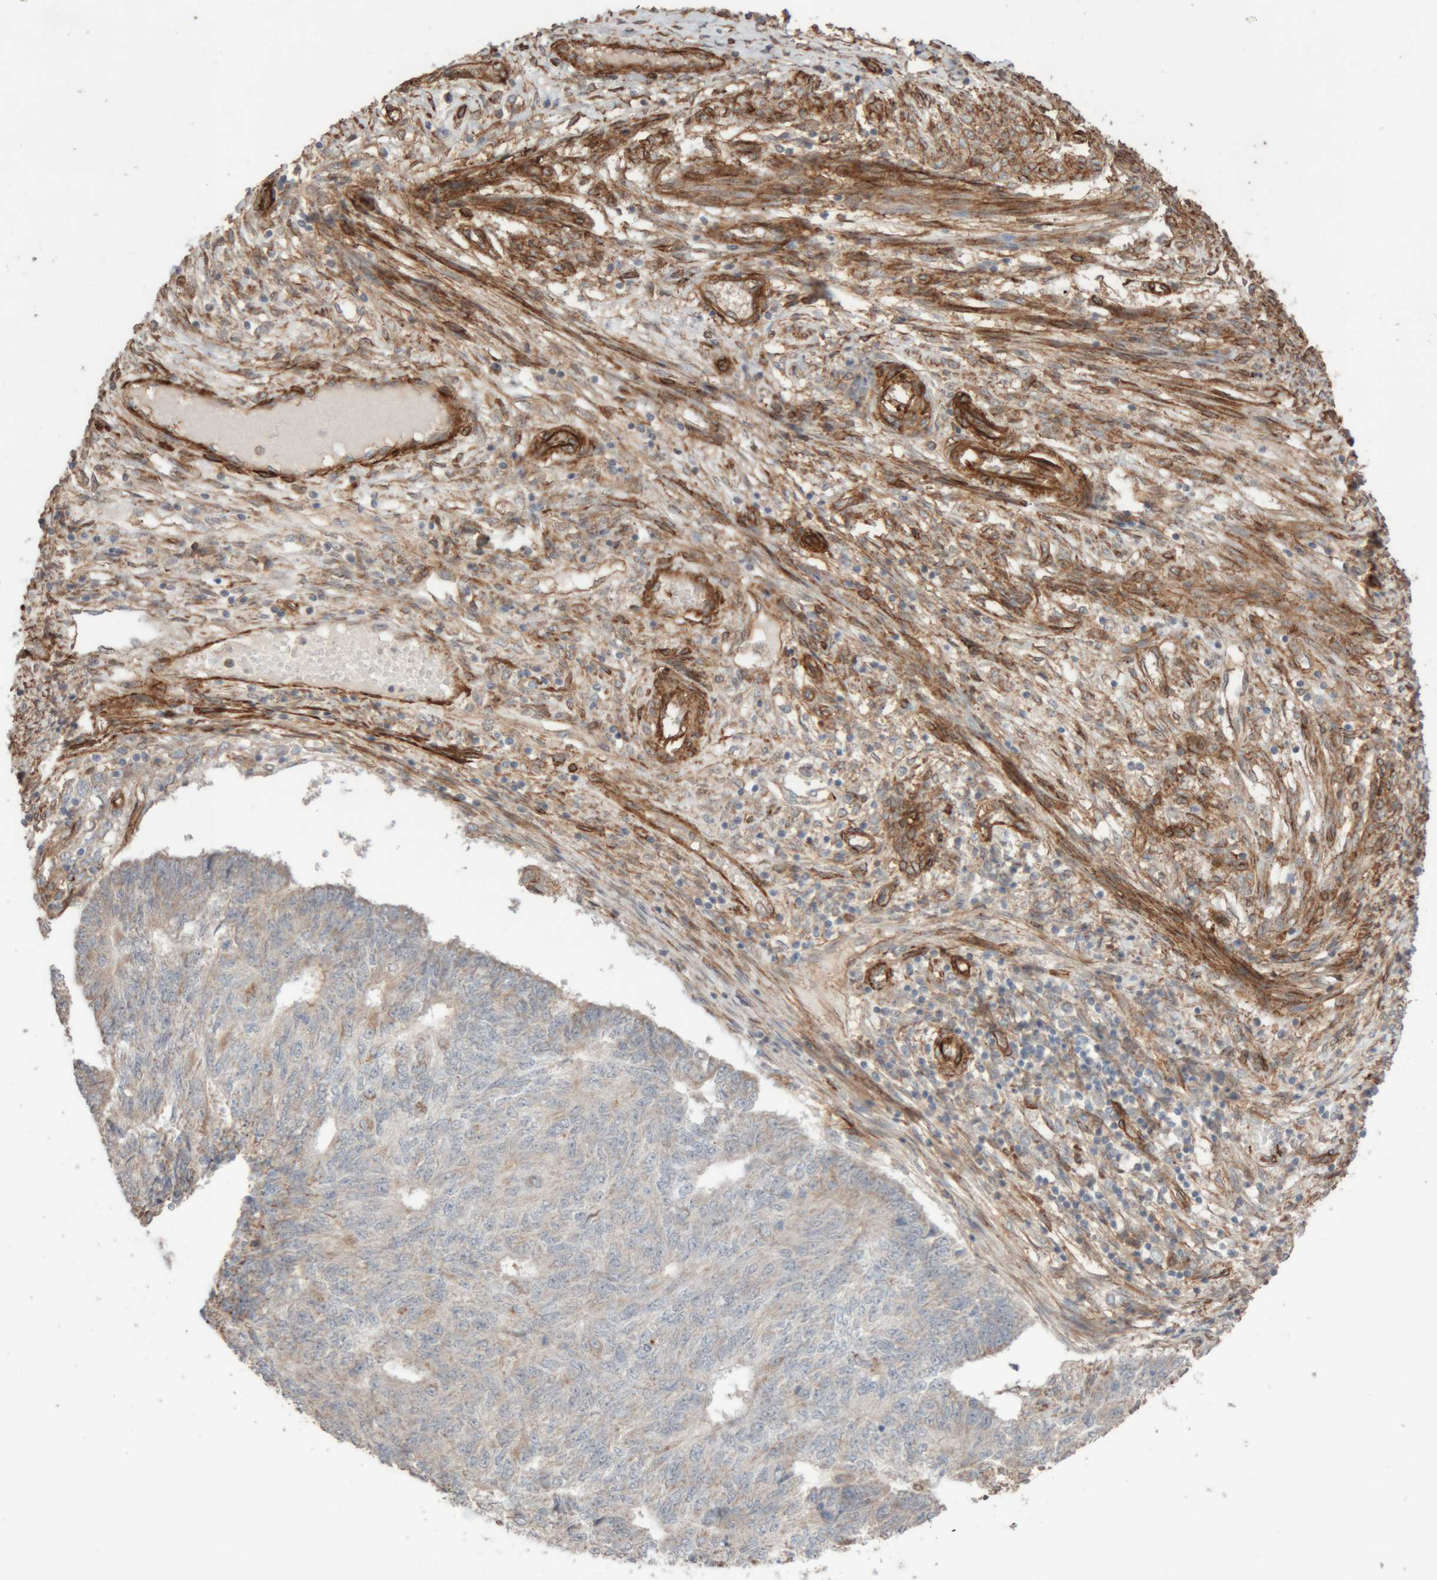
{"staining": {"intensity": "weak", "quantity": "<25%", "location": "cytoplasmic/membranous"}, "tissue": "endometrial cancer", "cell_type": "Tumor cells", "image_type": "cancer", "snomed": [{"axis": "morphology", "description": "Adenocarcinoma, NOS"}, {"axis": "topography", "description": "Endometrium"}], "caption": "This is an immunohistochemistry (IHC) micrograph of endometrial cancer. There is no expression in tumor cells.", "gene": "RAB32", "patient": {"sex": "female", "age": 32}}